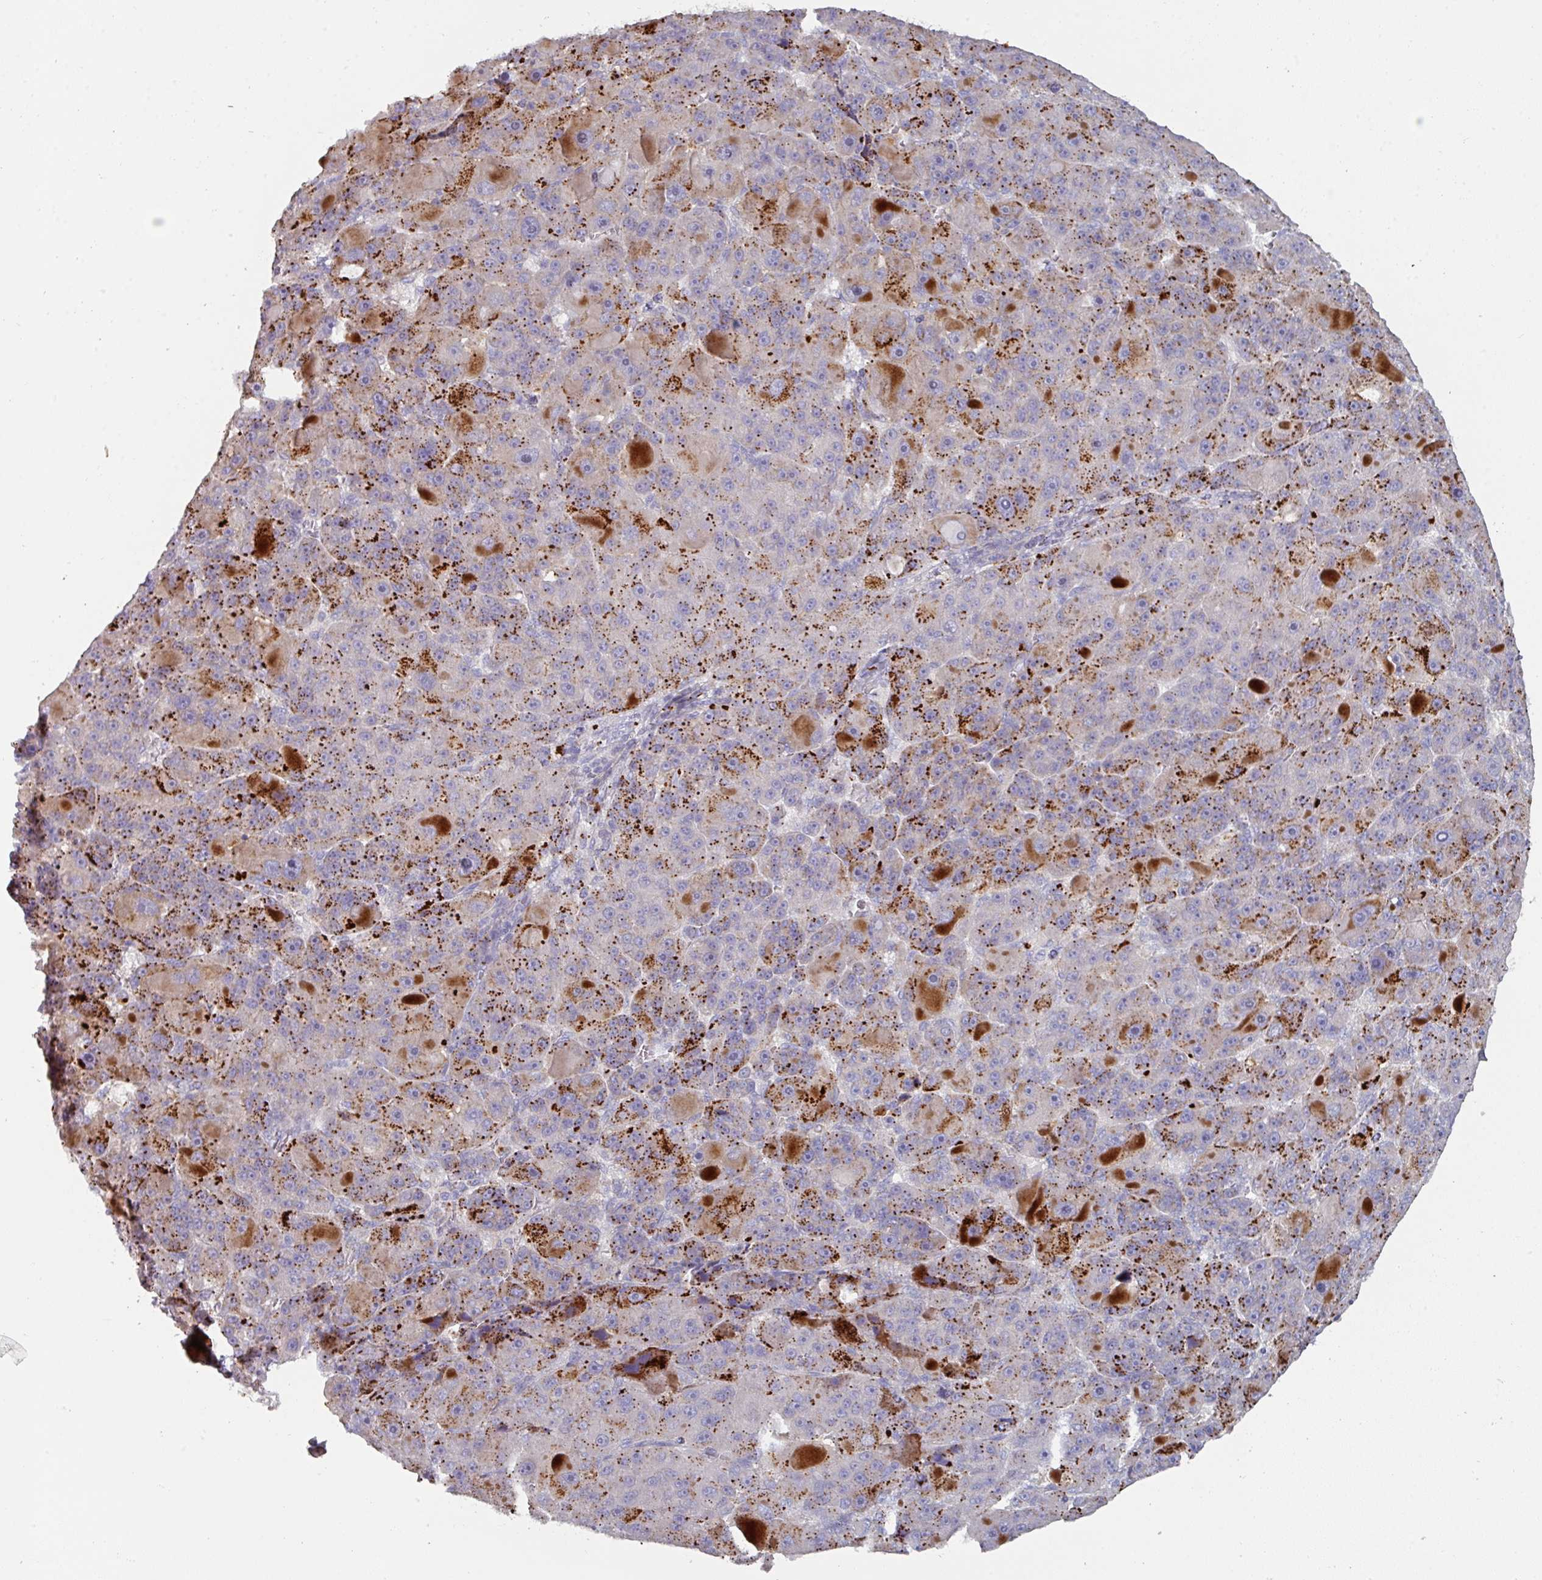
{"staining": {"intensity": "strong", "quantity": "25%-75%", "location": "cytoplasmic/membranous"}, "tissue": "liver cancer", "cell_type": "Tumor cells", "image_type": "cancer", "snomed": [{"axis": "morphology", "description": "Carcinoma, Hepatocellular, NOS"}, {"axis": "topography", "description": "Liver"}], "caption": "Immunohistochemical staining of human liver hepatocellular carcinoma demonstrates high levels of strong cytoplasmic/membranous protein positivity in approximately 25%-75% of tumor cells.", "gene": "NT5C1A", "patient": {"sex": "male", "age": 76}}